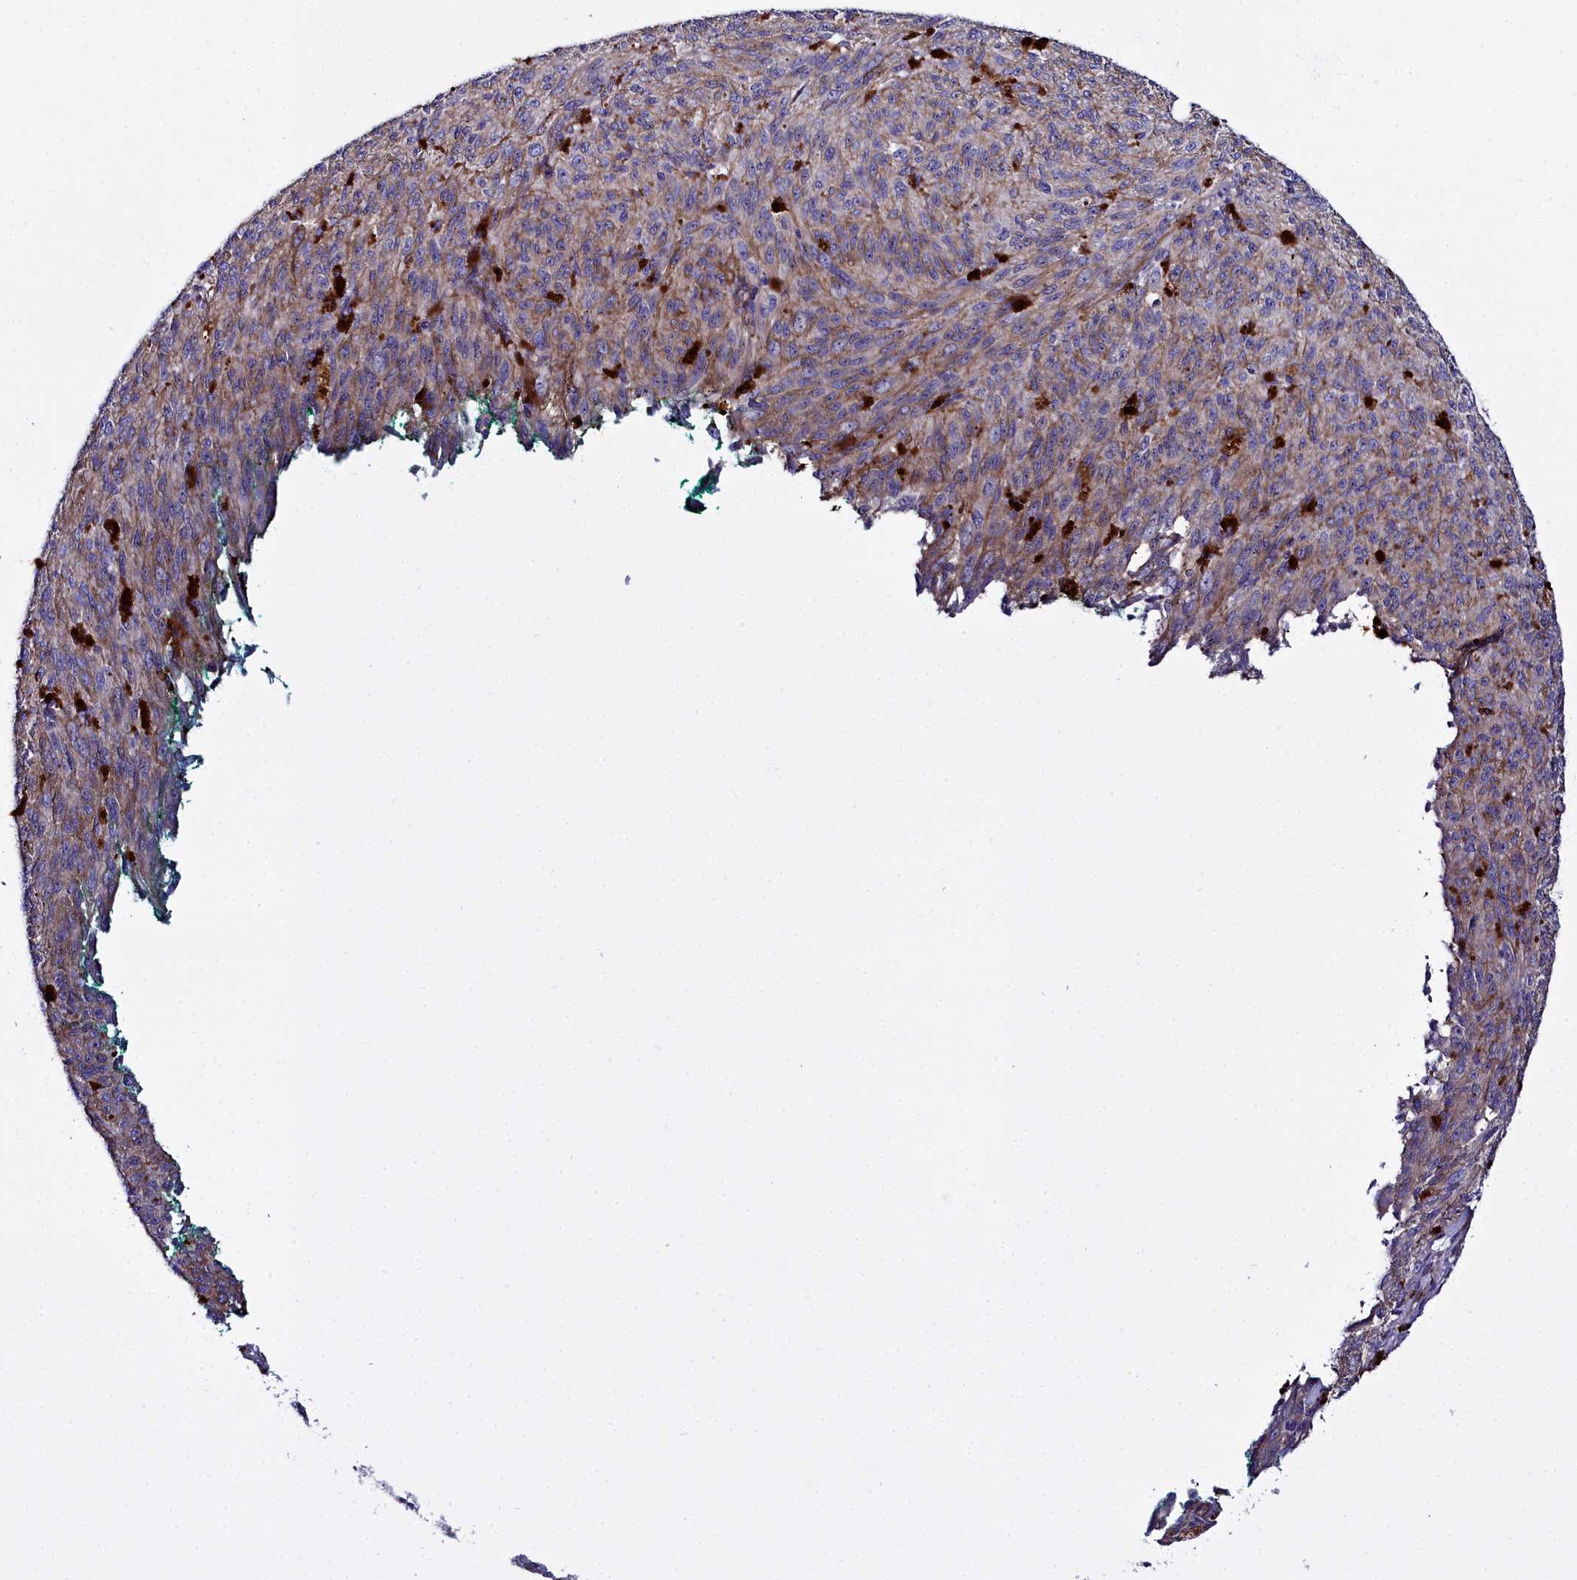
{"staining": {"intensity": "weak", "quantity": "<25%", "location": "cytoplasmic/membranous"}, "tissue": "melanoma", "cell_type": "Tumor cells", "image_type": "cancer", "snomed": [{"axis": "morphology", "description": "Malignant melanoma, NOS"}, {"axis": "topography", "description": "Skin"}], "caption": "Tumor cells are negative for protein expression in human malignant melanoma.", "gene": "FADS3", "patient": {"sex": "female", "age": 52}}